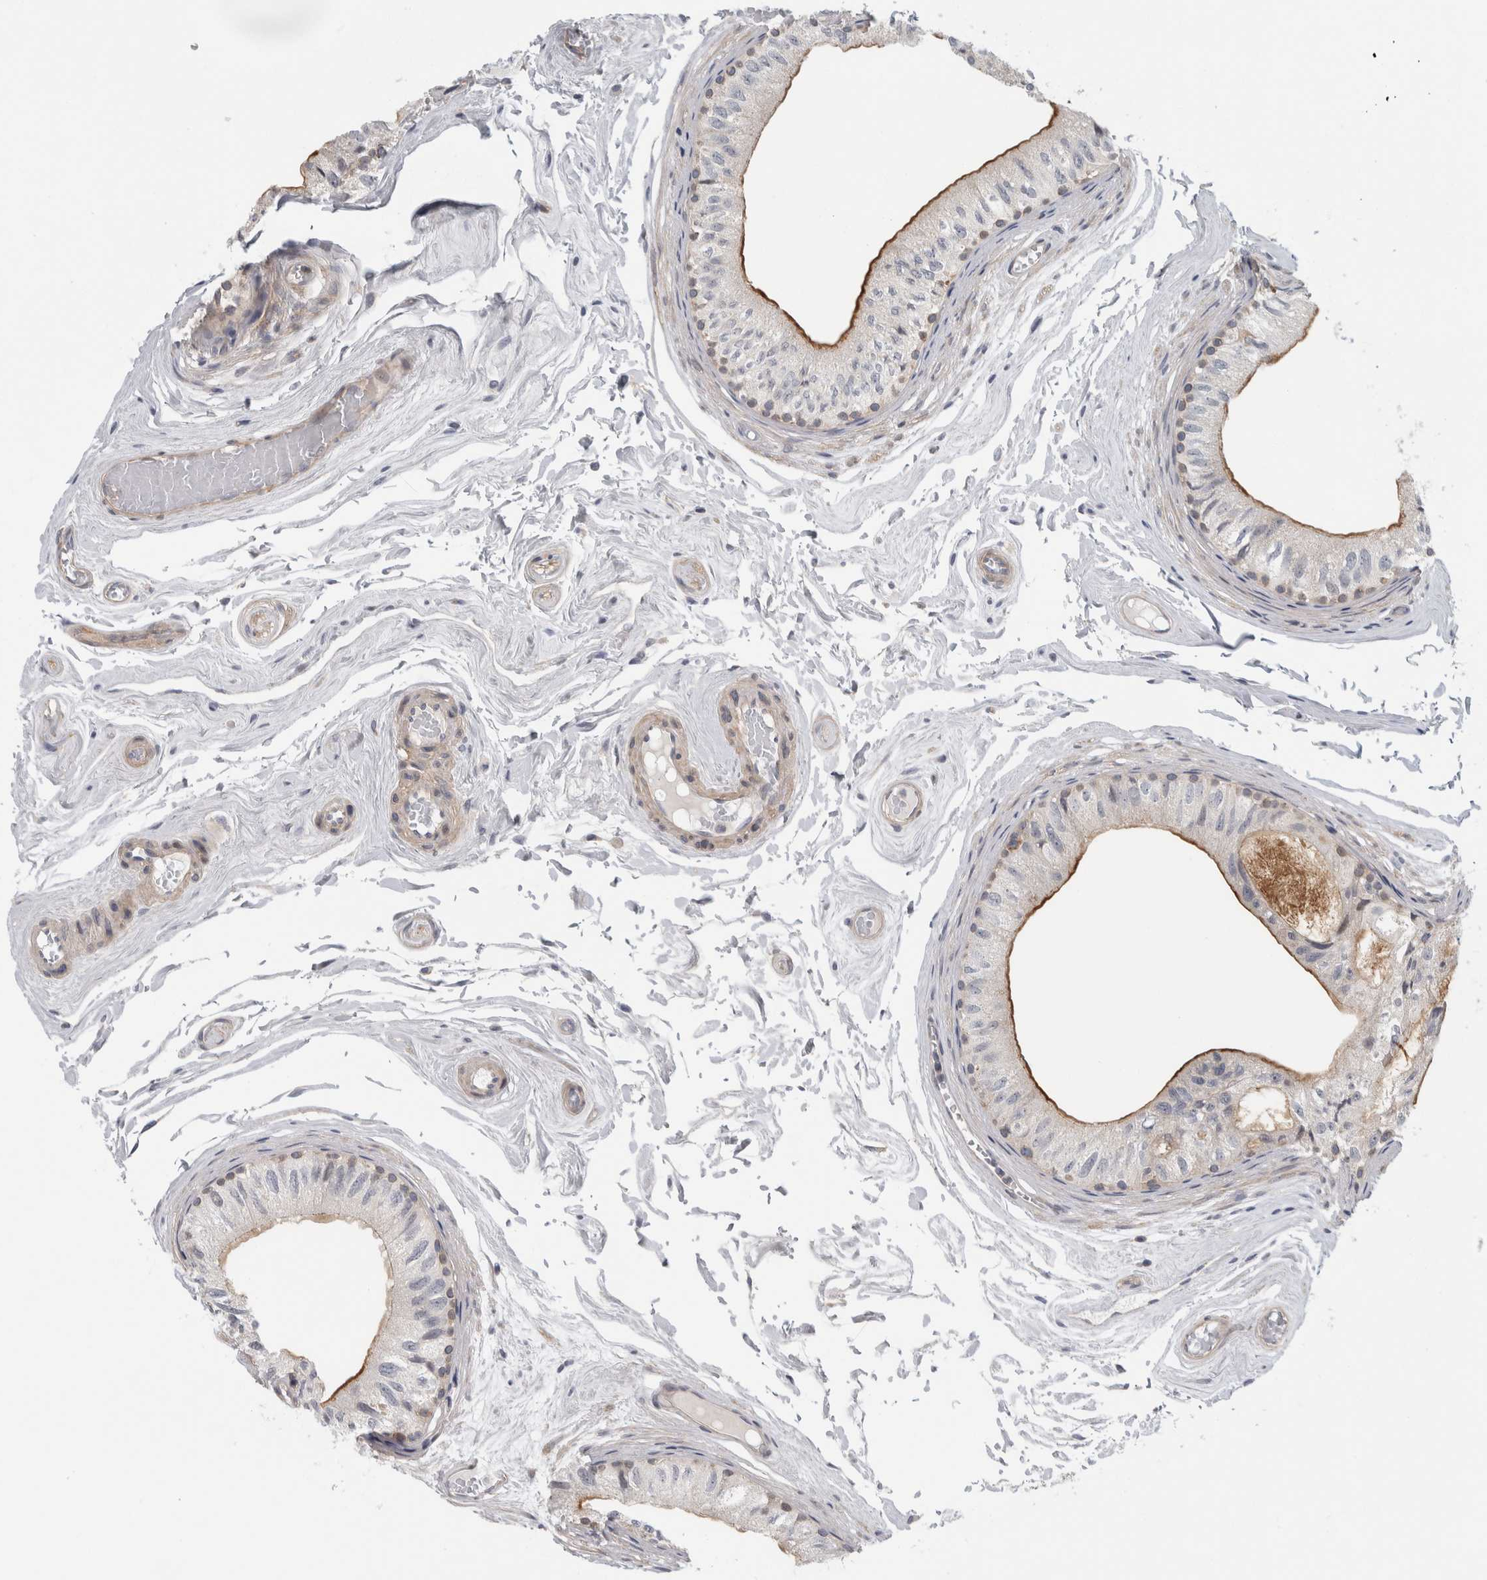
{"staining": {"intensity": "moderate", "quantity": "25%-75%", "location": "cytoplasmic/membranous"}, "tissue": "epididymis", "cell_type": "Glandular cells", "image_type": "normal", "snomed": [{"axis": "morphology", "description": "Normal tissue, NOS"}, {"axis": "topography", "description": "Epididymis"}], "caption": "Protein staining displays moderate cytoplasmic/membranous staining in approximately 25%-75% of glandular cells in unremarkable epididymis. (brown staining indicates protein expression, while blue staining denotes nuclei).", "gene": "ZNF804B", "patient": {"sex": "male", "age": 79}}